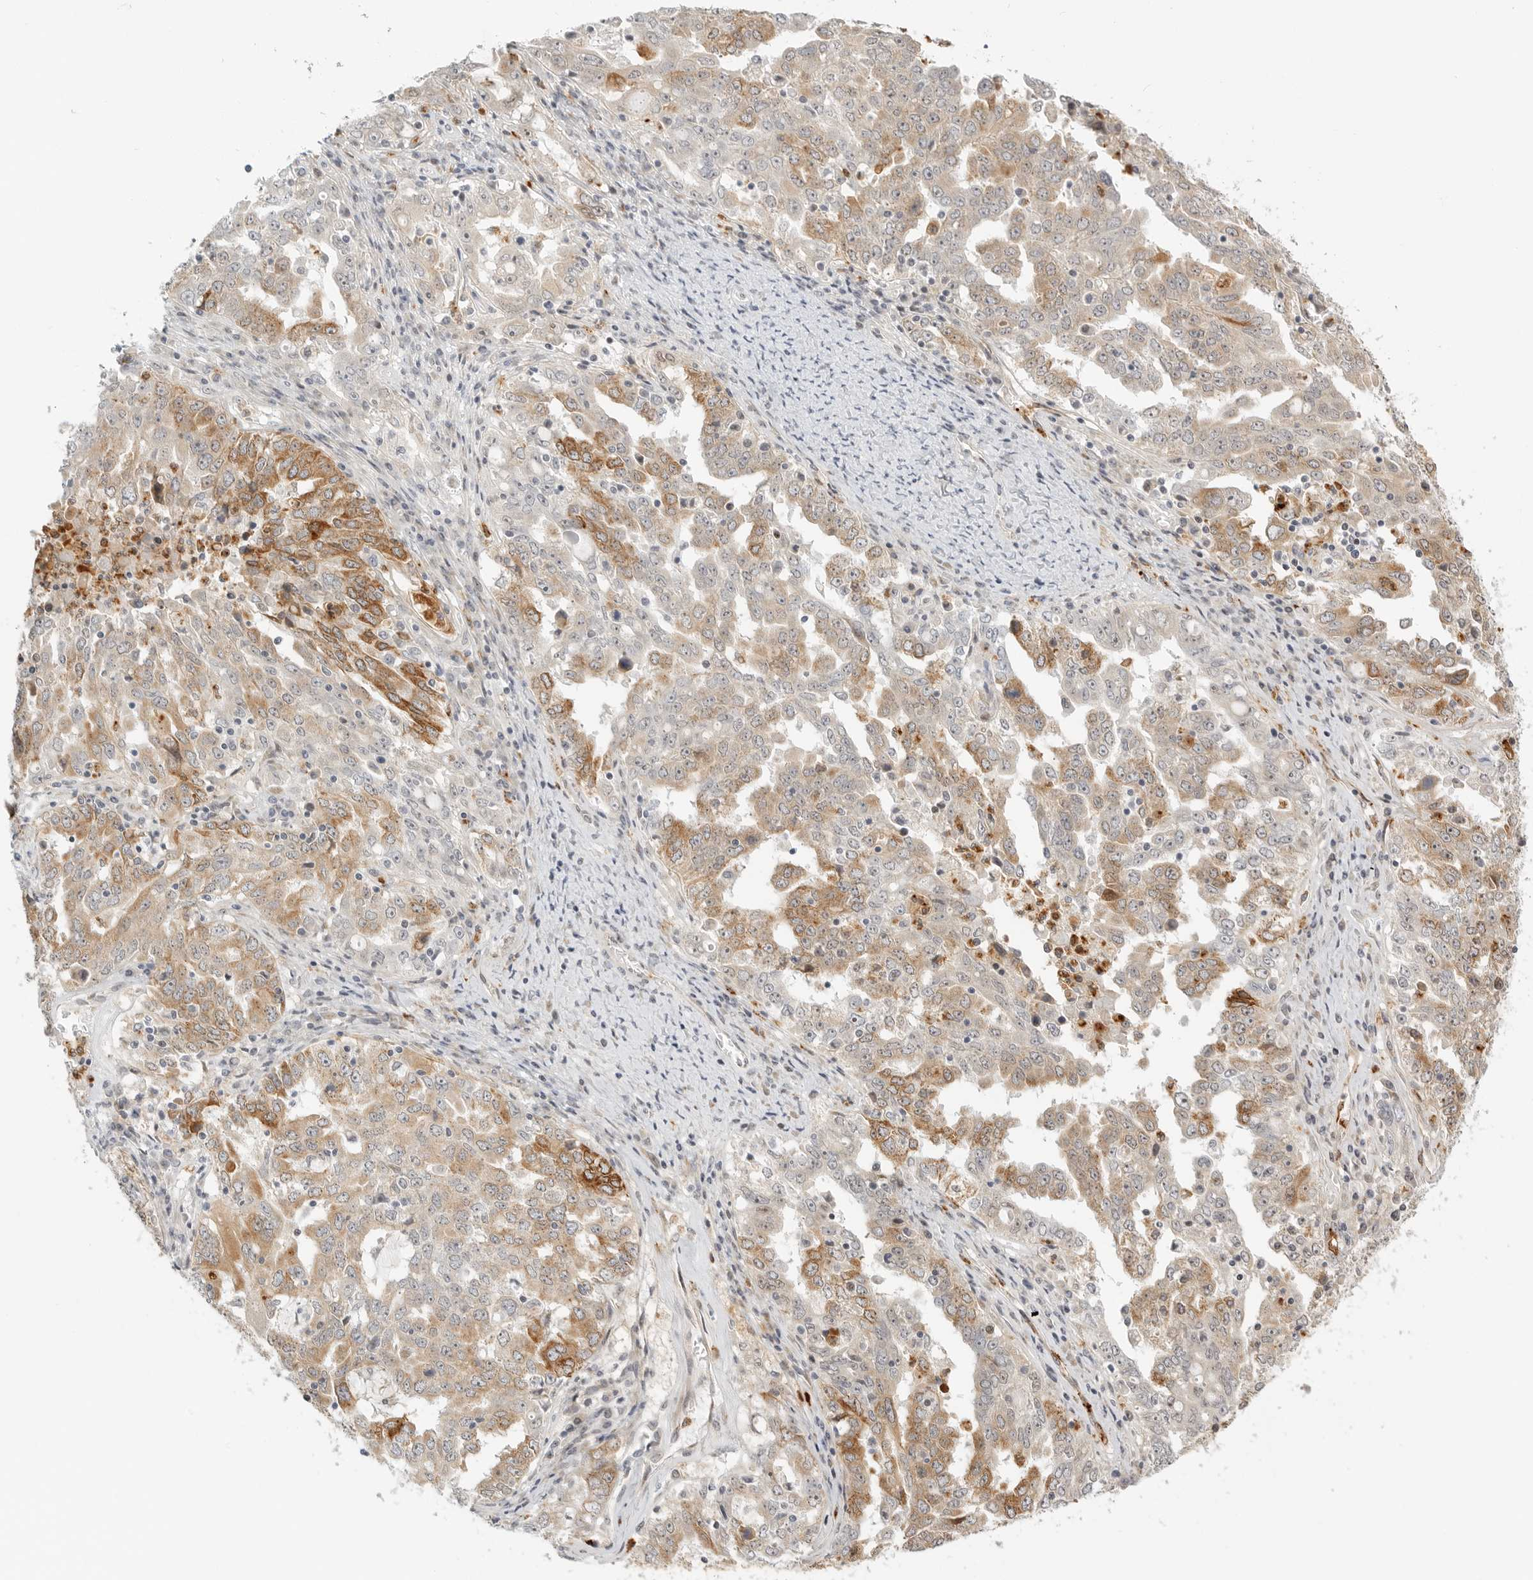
{"staining": {"intensity": "moderate", "quantity": "25%-75%", "location": "cytoplasmic/membranous"}, "tissue": "ovarian cancer", "cell_type": "Tumor cells", "image_type": "cancer", "snomed": [{"axis": "morphology", "description": "Carcinoma, endometroid"}, {"axis": "topography", "description": "Ovary"}], "caption": "This photomicrograph demonstrates immunohistochemistry staining of ovarian cancer (endometroid carcinoma), with medium moderate cytoplasmic/membranous expression in about 25%-75% of tumor cells.", "gene": "DSCC1", "patient": {"sex": "female", "age": 62}}